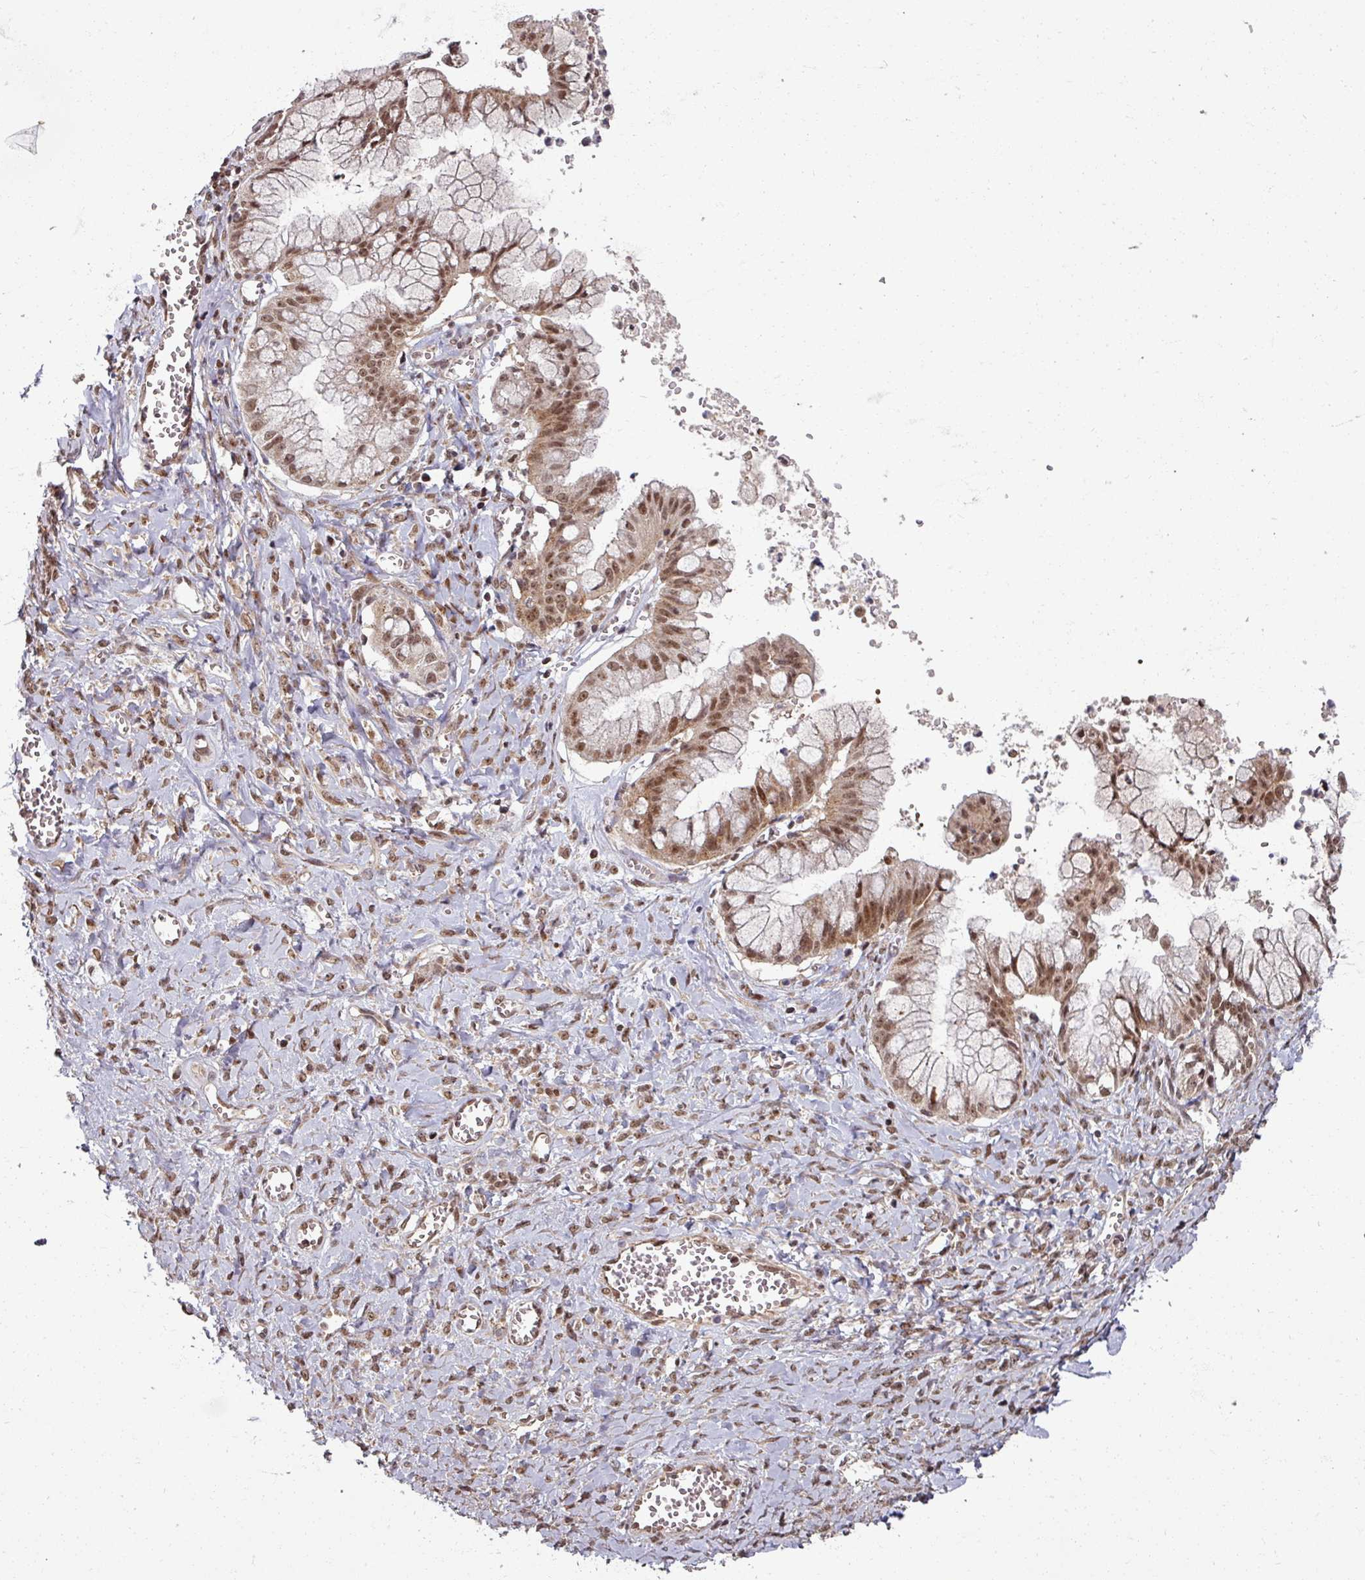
{"staining": {"intensity": "moderate", "quantity": ">75%", "location": "nuclear"}, "tissue": "ovarian cancer", "cell_type": "Tumor cells", "image_type": "cancer", "snomed": [{"axis": "morphology", "description": "Cystadenocarcinoma, mucinous, NOS"}, {"axis": "topography", "description": "Ovary"}], "caption": "Immunohistochemistry image of ovarian mucinous cystadenocarcinoma stained for a protein (brown), which shows medium levels of moderate nuclear expression in about >75% of tumor cells.", "gene": "SWI5", "patient": {"sex": "female", "age": 70}}